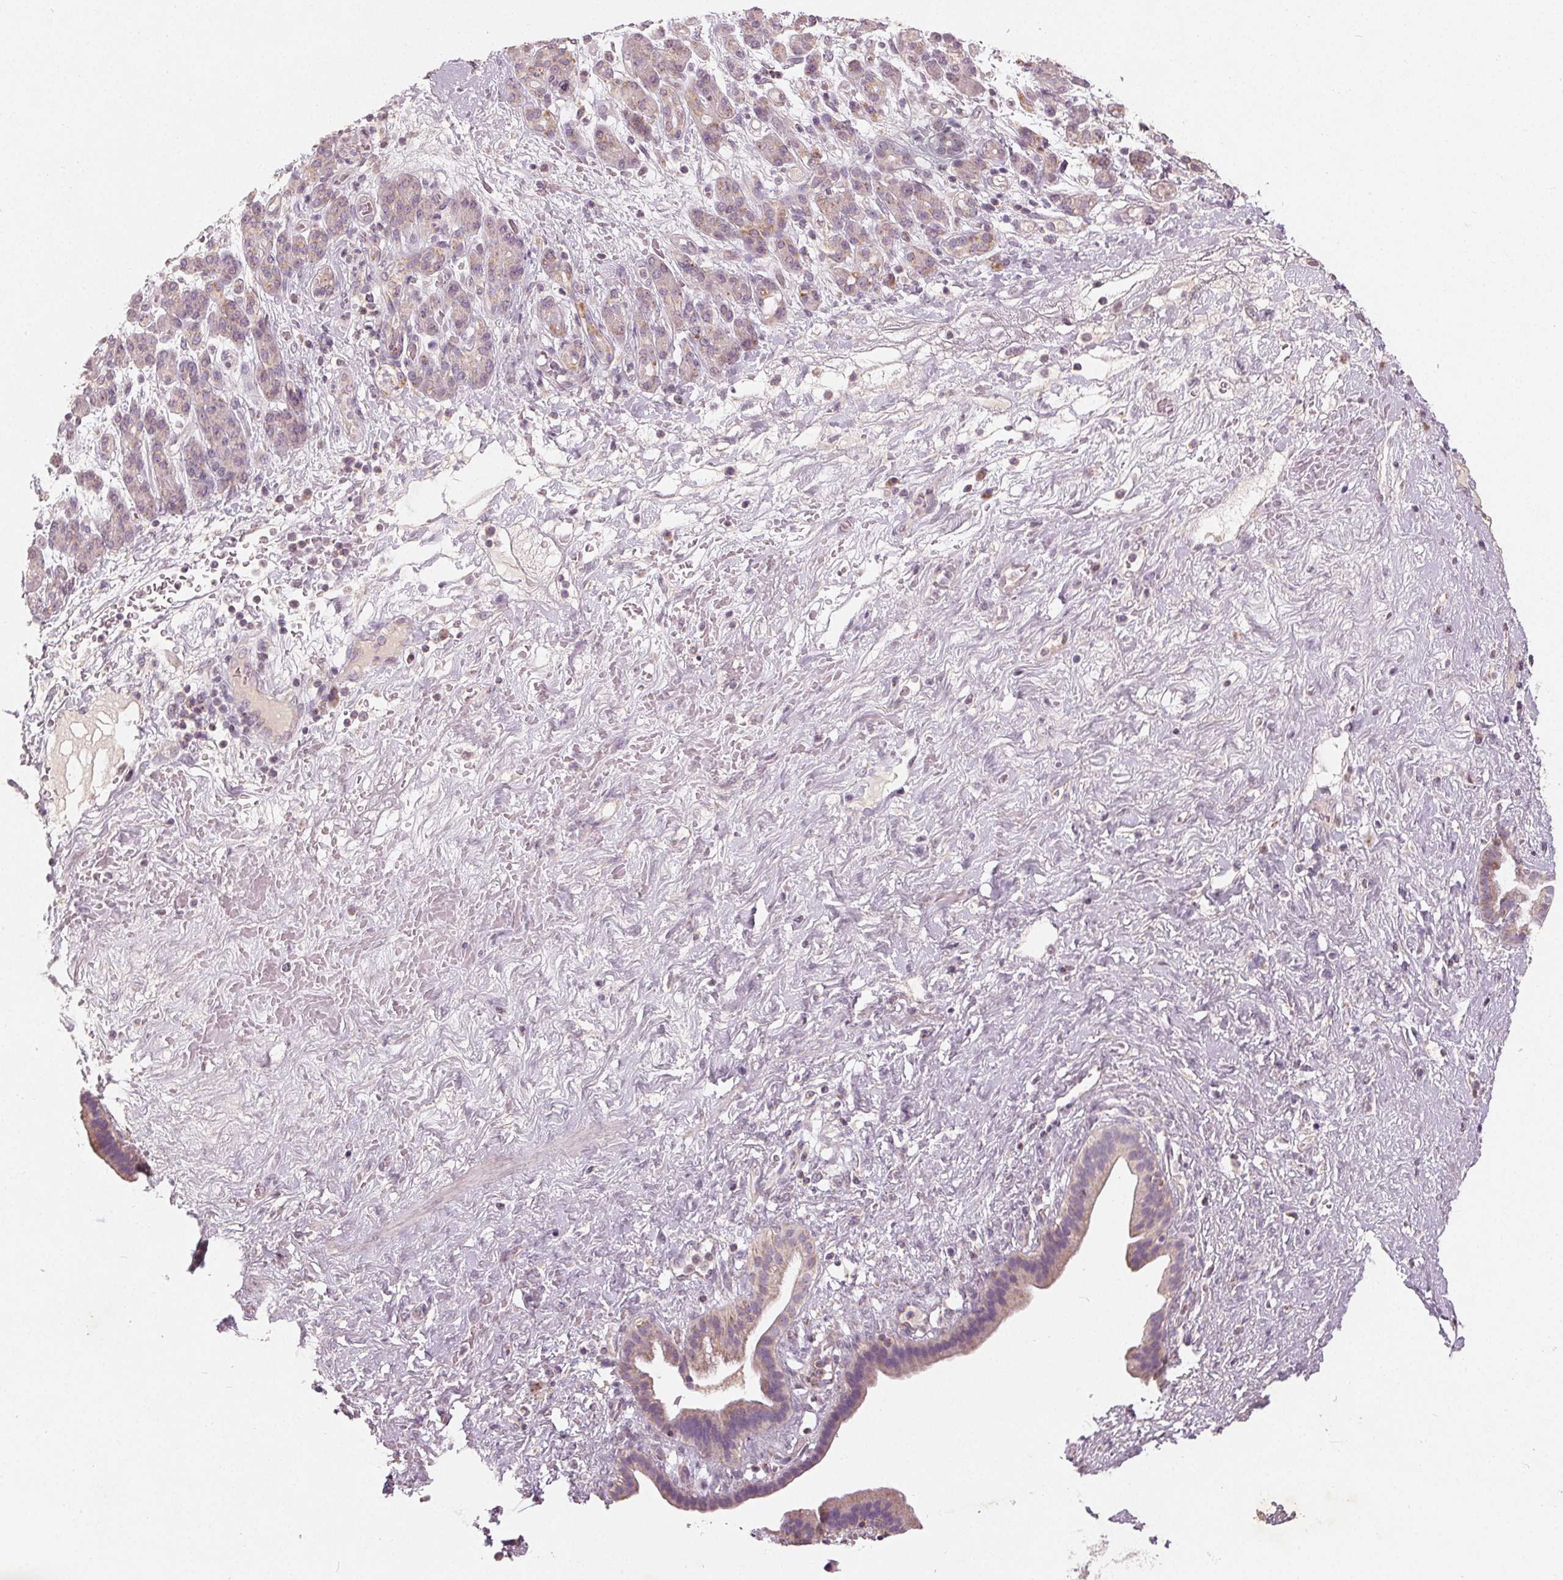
{"staining": {"intensity": "weak", "quantity": "25%-75%", "location": "cytoplasmic/membranous"}, "tissue": "pancreatic cancer", "cell_type": "Tumor cells", "image_type": "cancer", "snomed": [{"axis": "morphology", "description": "Adenocarcinoma, NOS"}, {"axis": "topography", "description": "Pancreas"}], "caption": "Protein staining of pancreatic cancer (adenocarcinoma) tissue exhibits weak cytoplasmic/membranous expression in about 25%-75% of tumor cells.", "gene": "TRIM60", "patient": {"sex": "male", "age": 44}}